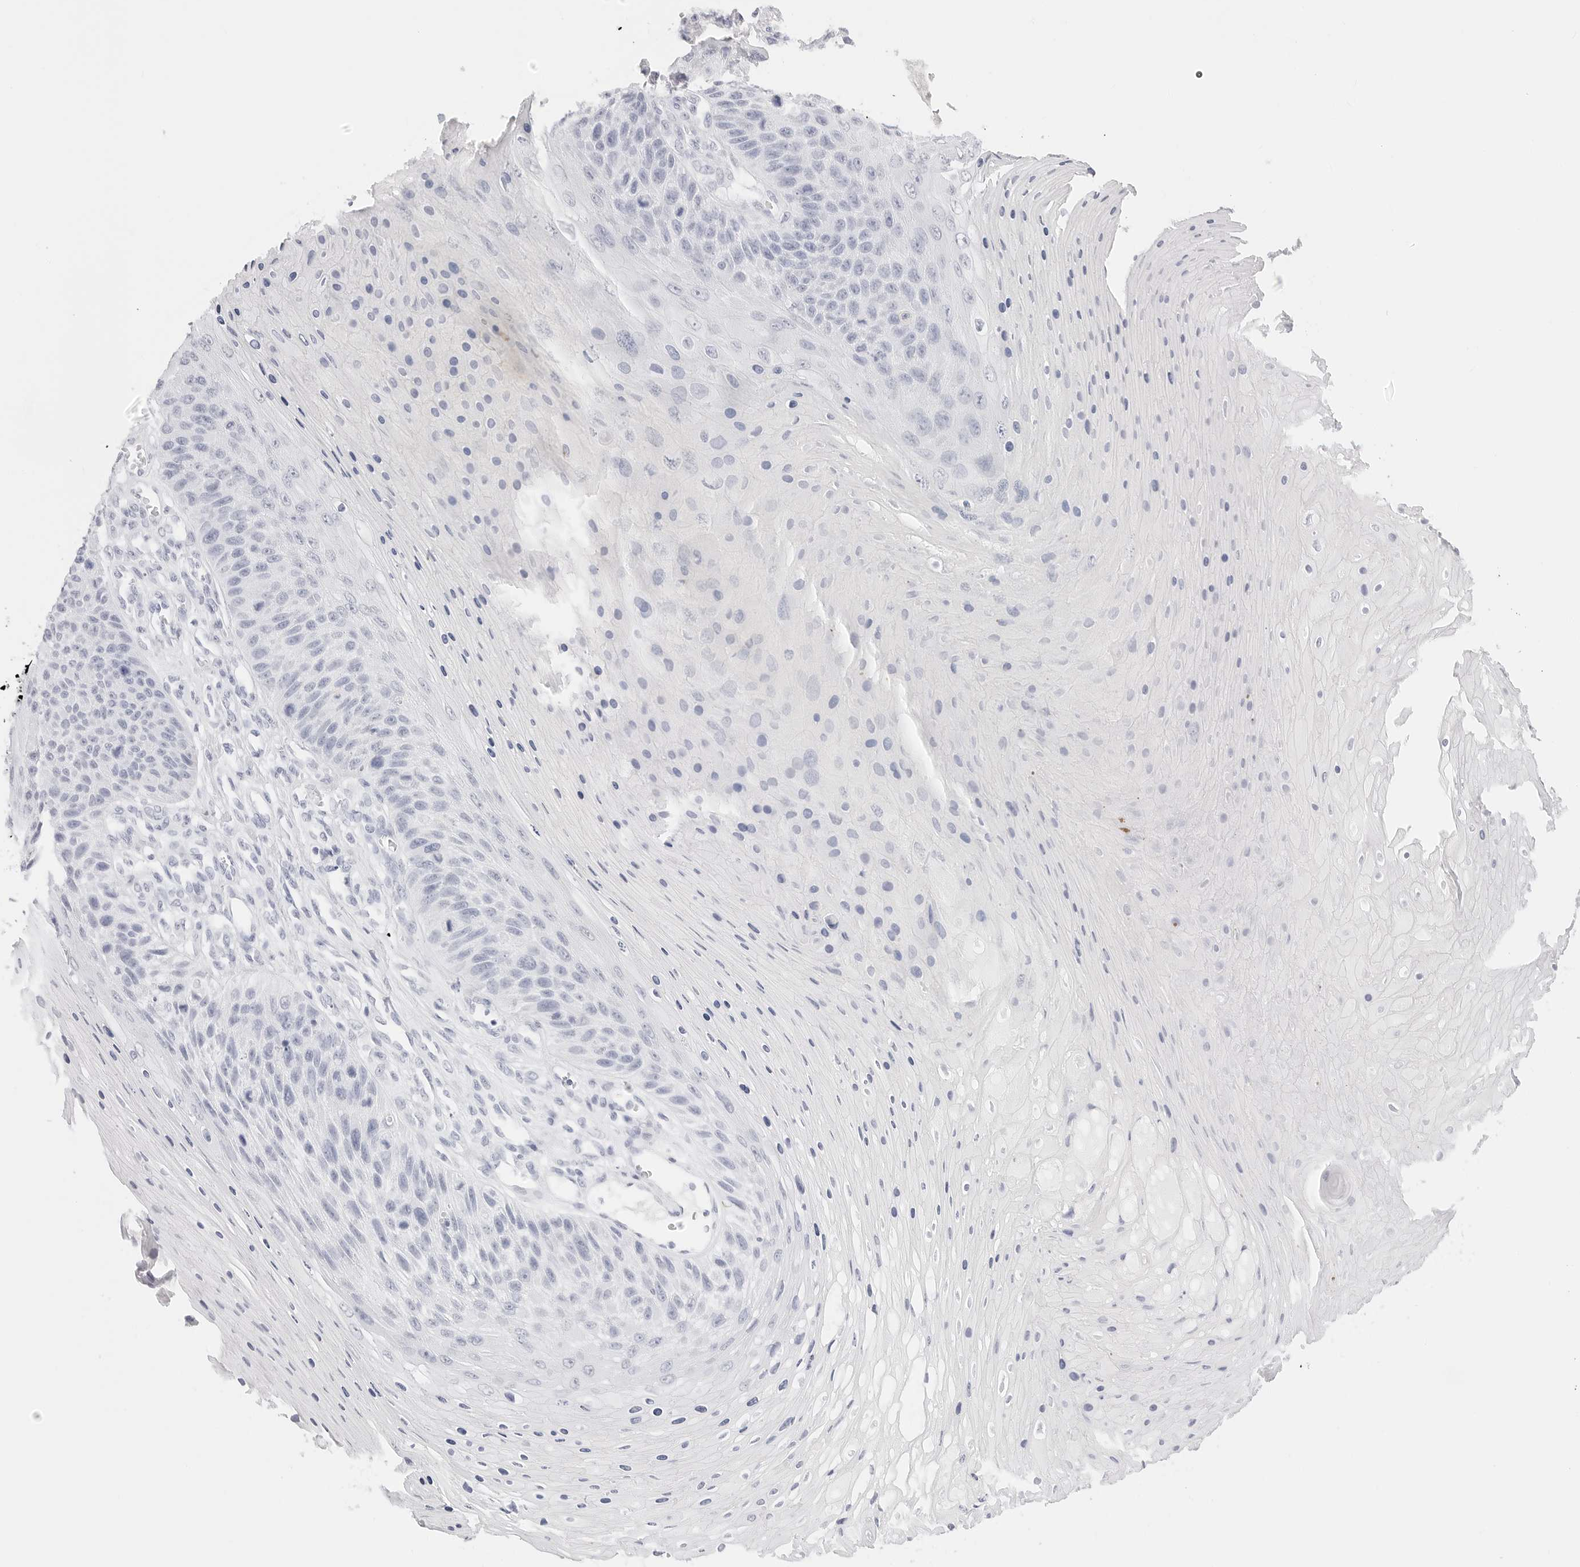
{"staining": {"intensity": "negative", "quantity": "none", "location": "none"}, "tissue": "skin cancer", "cell_type": "Tumor cells", "image_type": "cancer", "snomed": [{"axis": "morphology", "description": "Squamous cell carcinoma, NOS"}, {"axis": "topography", "description": "Skin"}], "caption": "Immunohistochemistry (IHC) histopathology image of neoplastic tissue: skin cancer stained with DAB (3,3'-diaminobenzidine) reveals no significant protein staining in tumor cells.", "gene": "TFF2", "patient": {"sex": "female", "age": 88}}